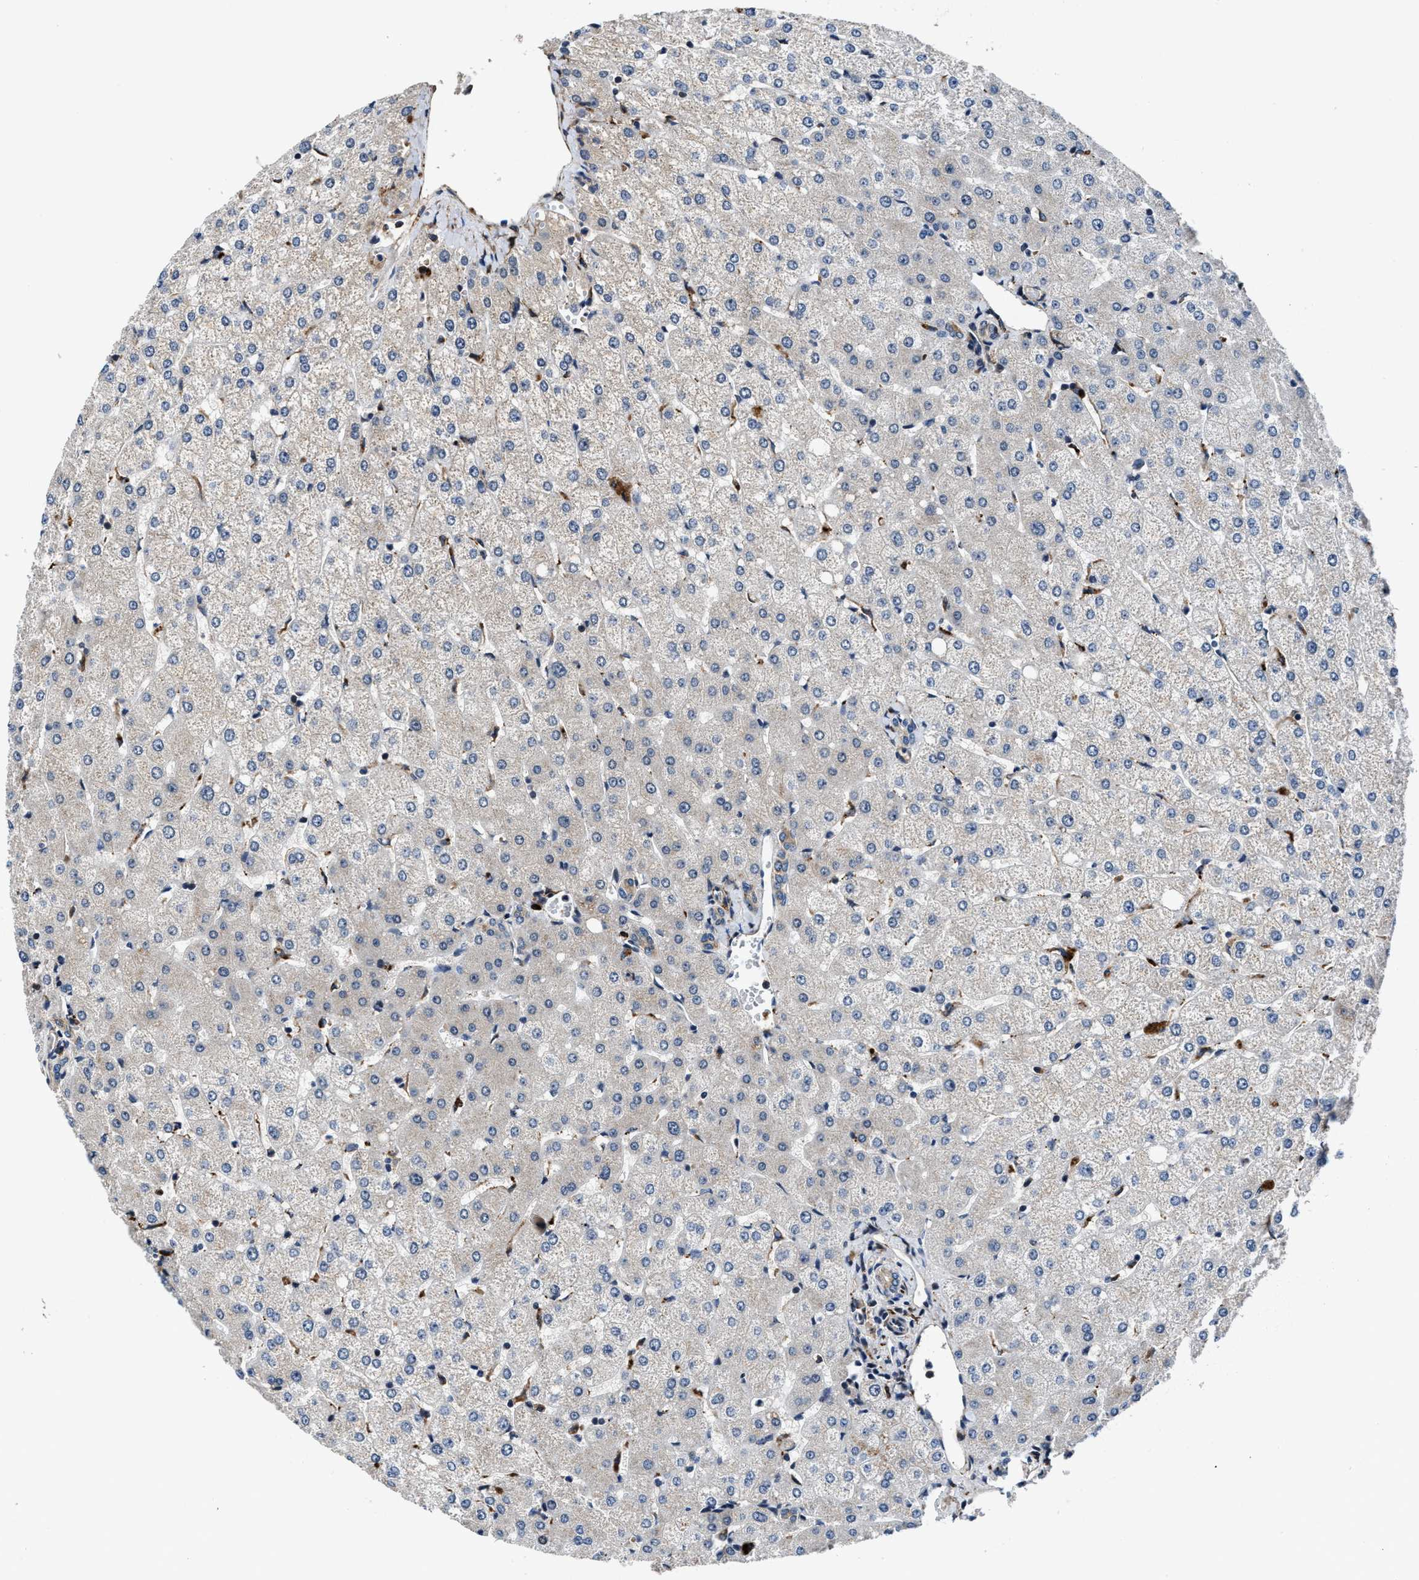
{"staining": {"intensity": "weak", "quantity": "25%-75%", "location": "cytoplasmic/membranous"}, "tissue": "liver", "cell_type": "Cholangiocytes", "image_type": "normal", "snomed": [{"axis": "morphology", "description": "Normal tissue, NOS"}, {"axis": "topography", "description": "Liver"}], "caption": "The histopathology image displays immunohistochemical staining of benign liver. There is weak cytoplasmic/membranous positivity is appreciated in approximately 25%-75% of cholangiocytes.", "gene": "C2orf66", "patient": {"sex": "female", "age": 54}}